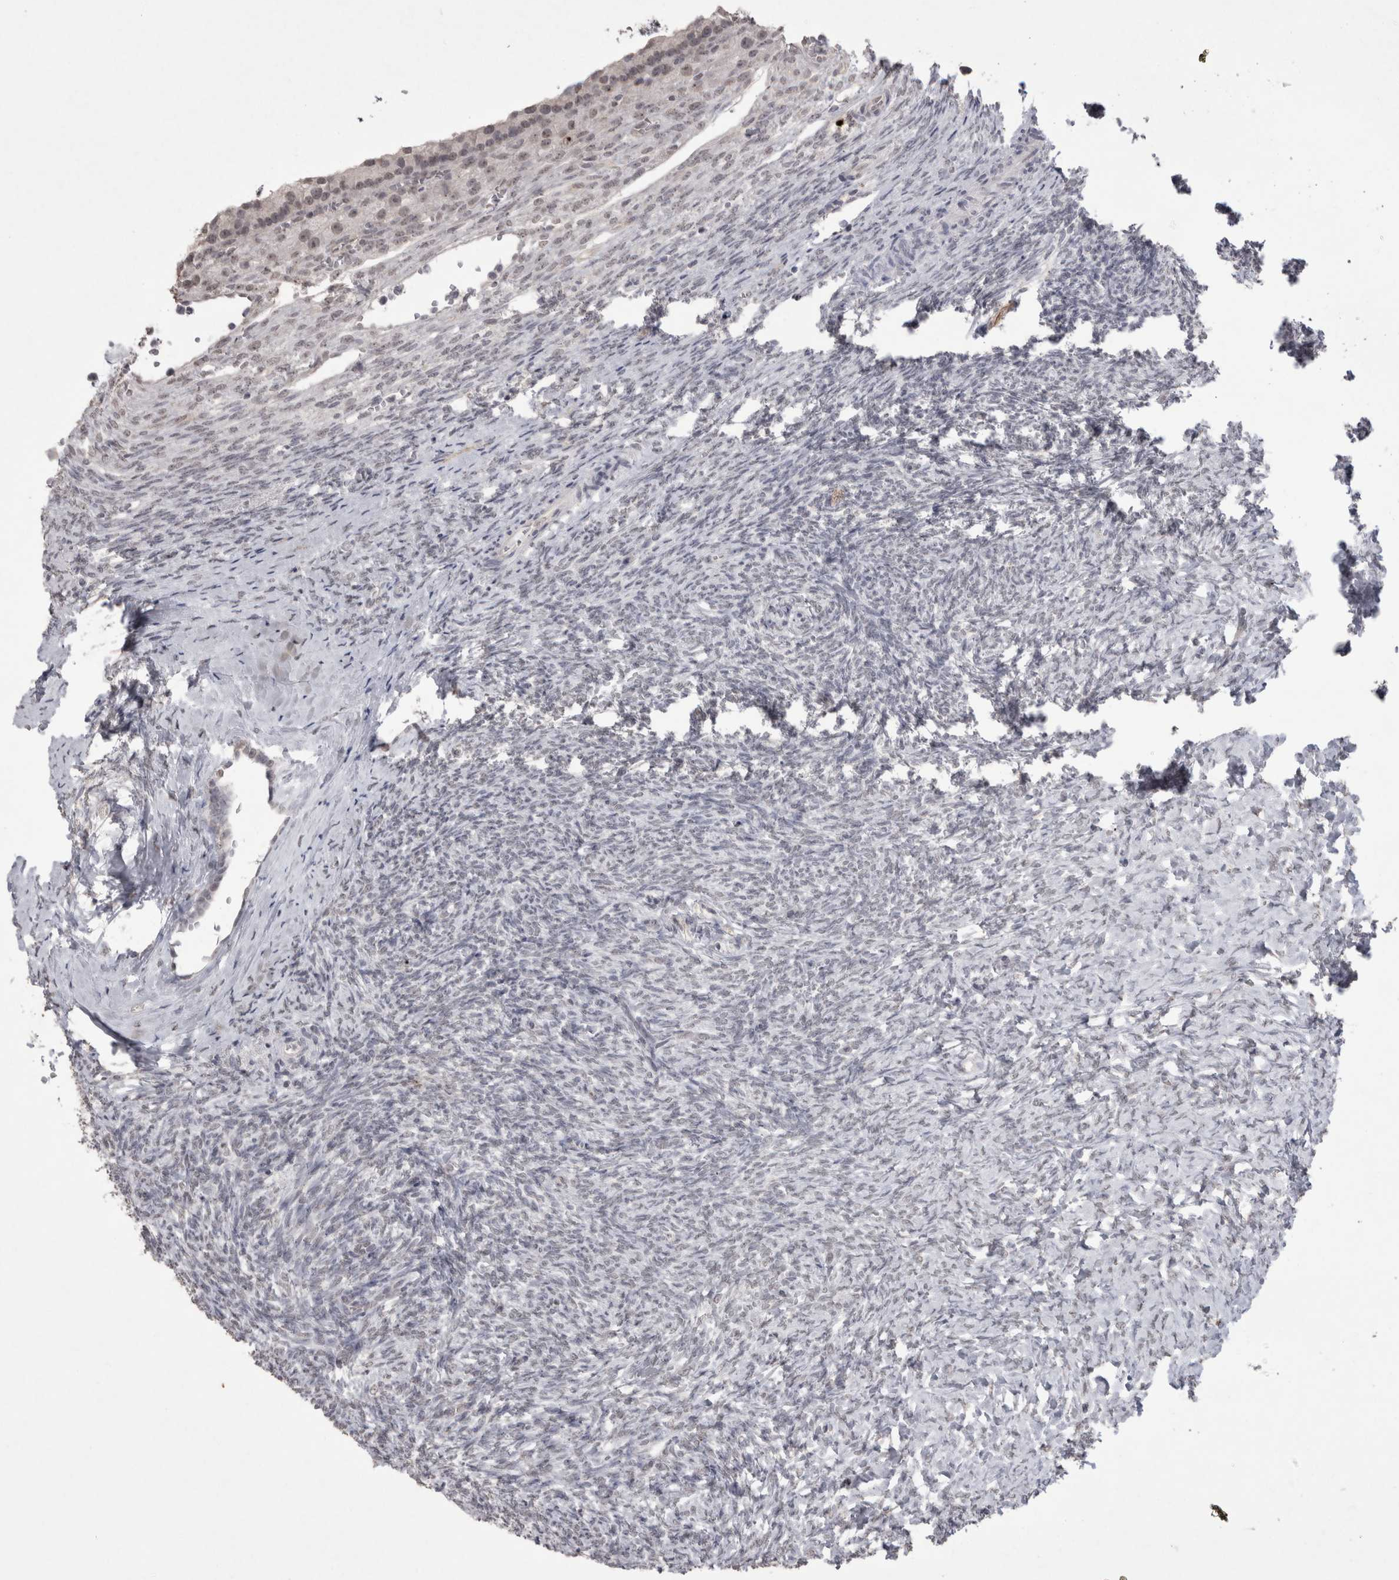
{"staining": {"intensity": "weak", "quantity": ">75%", "location": "nuclear"}, "tissue": "ovary", "cell_type": "Follicle cells", "image_type": "normal", "snomed": [{"axis": "morphology", "description": "Normal tissue, NOS"}, {"axis": "topography", "description": "Ovary"}], "caption": "Brown immunohistochemical staining in normal ovary exhibits weak nuclear expression in about >75% of follicle cells.", "gene": "DDX4", "patient": {"sex": "female", "age": 41}}